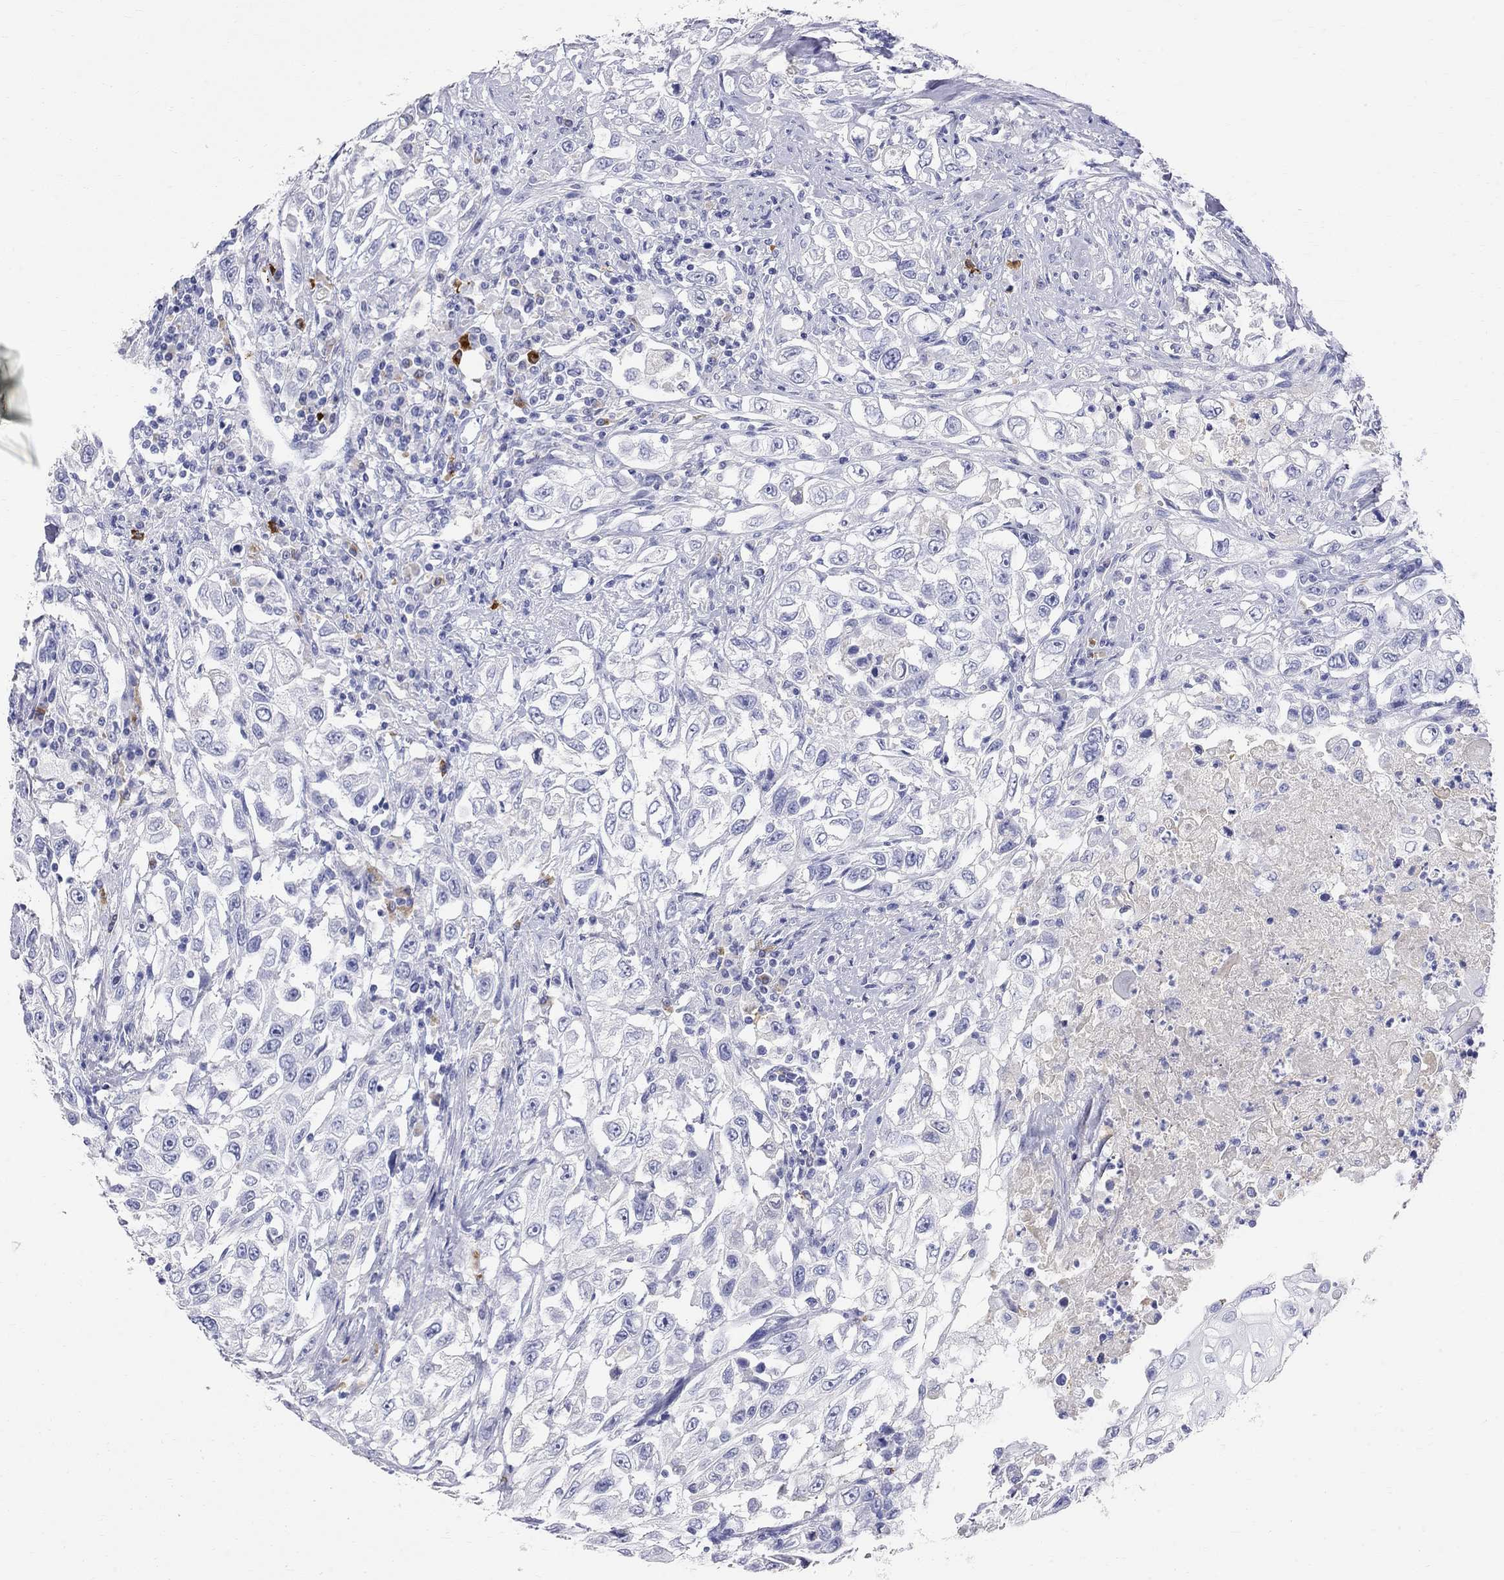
{"staining": {"intensity": "negative", "quantity": "none", "location": "none"}, "tissue": "urothelial cancer", "cell_type": "Tumor cells", "image_type": "cancer", "snomed": [{"axis": "morphology", "description": "Urothelial carcinoma, High grade"}, {"axis": "topography", "description": "Urinary bladder"}], "caption": "Protein analysis of urothelial carcinoma (high-grade) displays no significant positivity in tumor cells. (IHC, brightfield microscopy, high magnification).", "gene": "PHOX2B", "patient": {"sex": "female", "age": 56}}